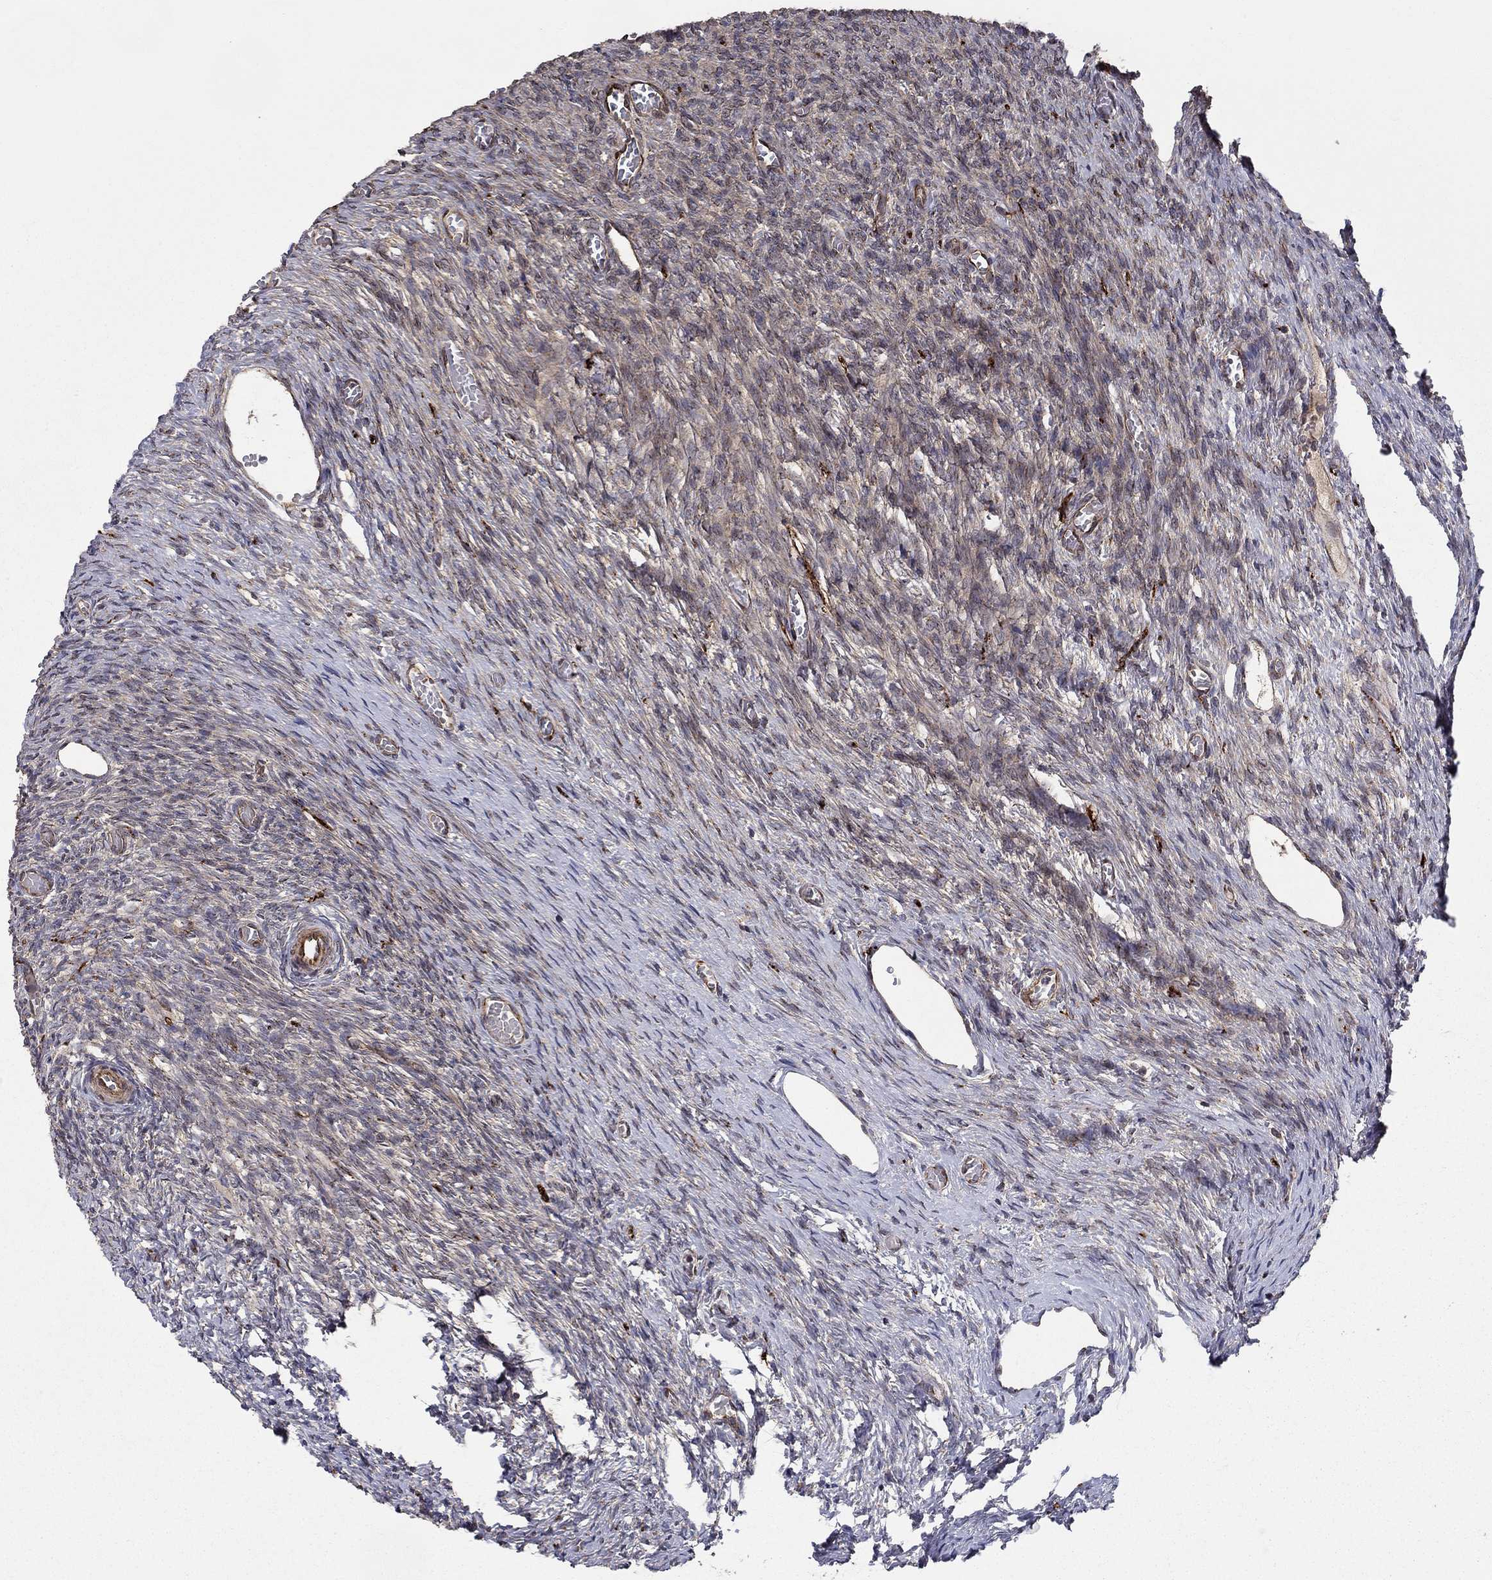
{"staining": {"intensity": "strong", "quantity": ">75%", "location": "cytoplasmic/membranous"}, "tissue": "ovary", "cell_type": "Follicle cells", "image_type": "normal", "snomed": [{"axis": "morphology", "description": "Normal tissue, NOS"}, {"axis": "topography", "description": "Ovary"}], "caption": "Follicle cells exhibit high levels of strong cytoplasmic/membranous staining in about >75% of cells in benign human ovary.", "gene": "BMERB1", "patient": {"sex": "female", "age": 27}}